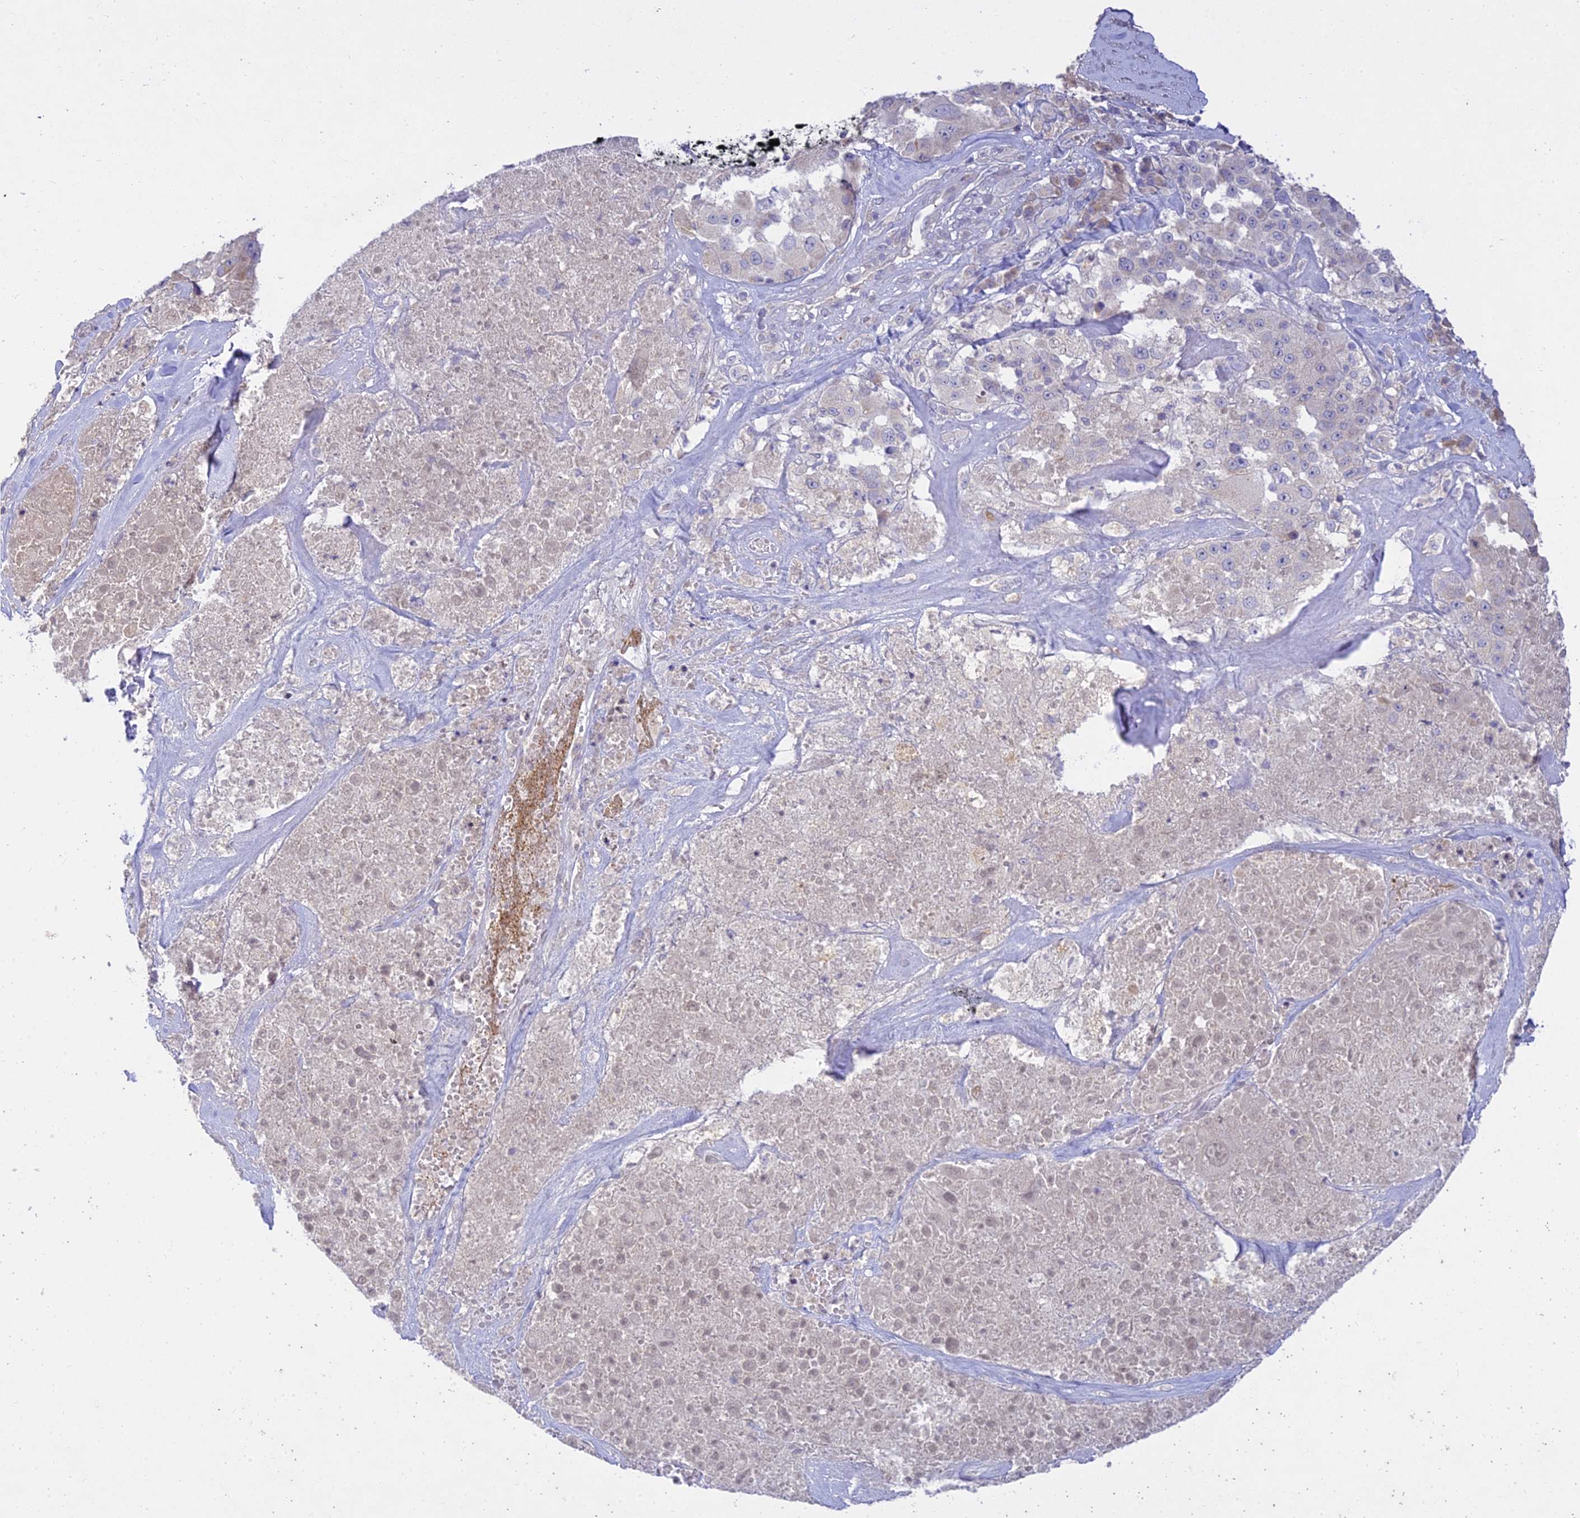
{"staining": {"intensity": "negative", "quantity": "none", "location": "none"}, "tissue": "melanoma", "cell_type": "Tumor cells", "image_type": "cancer", "snomed": [{"axis": "morphology", "description": "Malignant melanoma, Metastatic site"}, {"axis": "topography", "description": "Lymph node"}], "caption": "IHC of malignant melanoma (metastatic site) exhibits no positivity in tumor cells.", "gene": "TMEM40", "patient": {"sex": "male", "age": 62}}